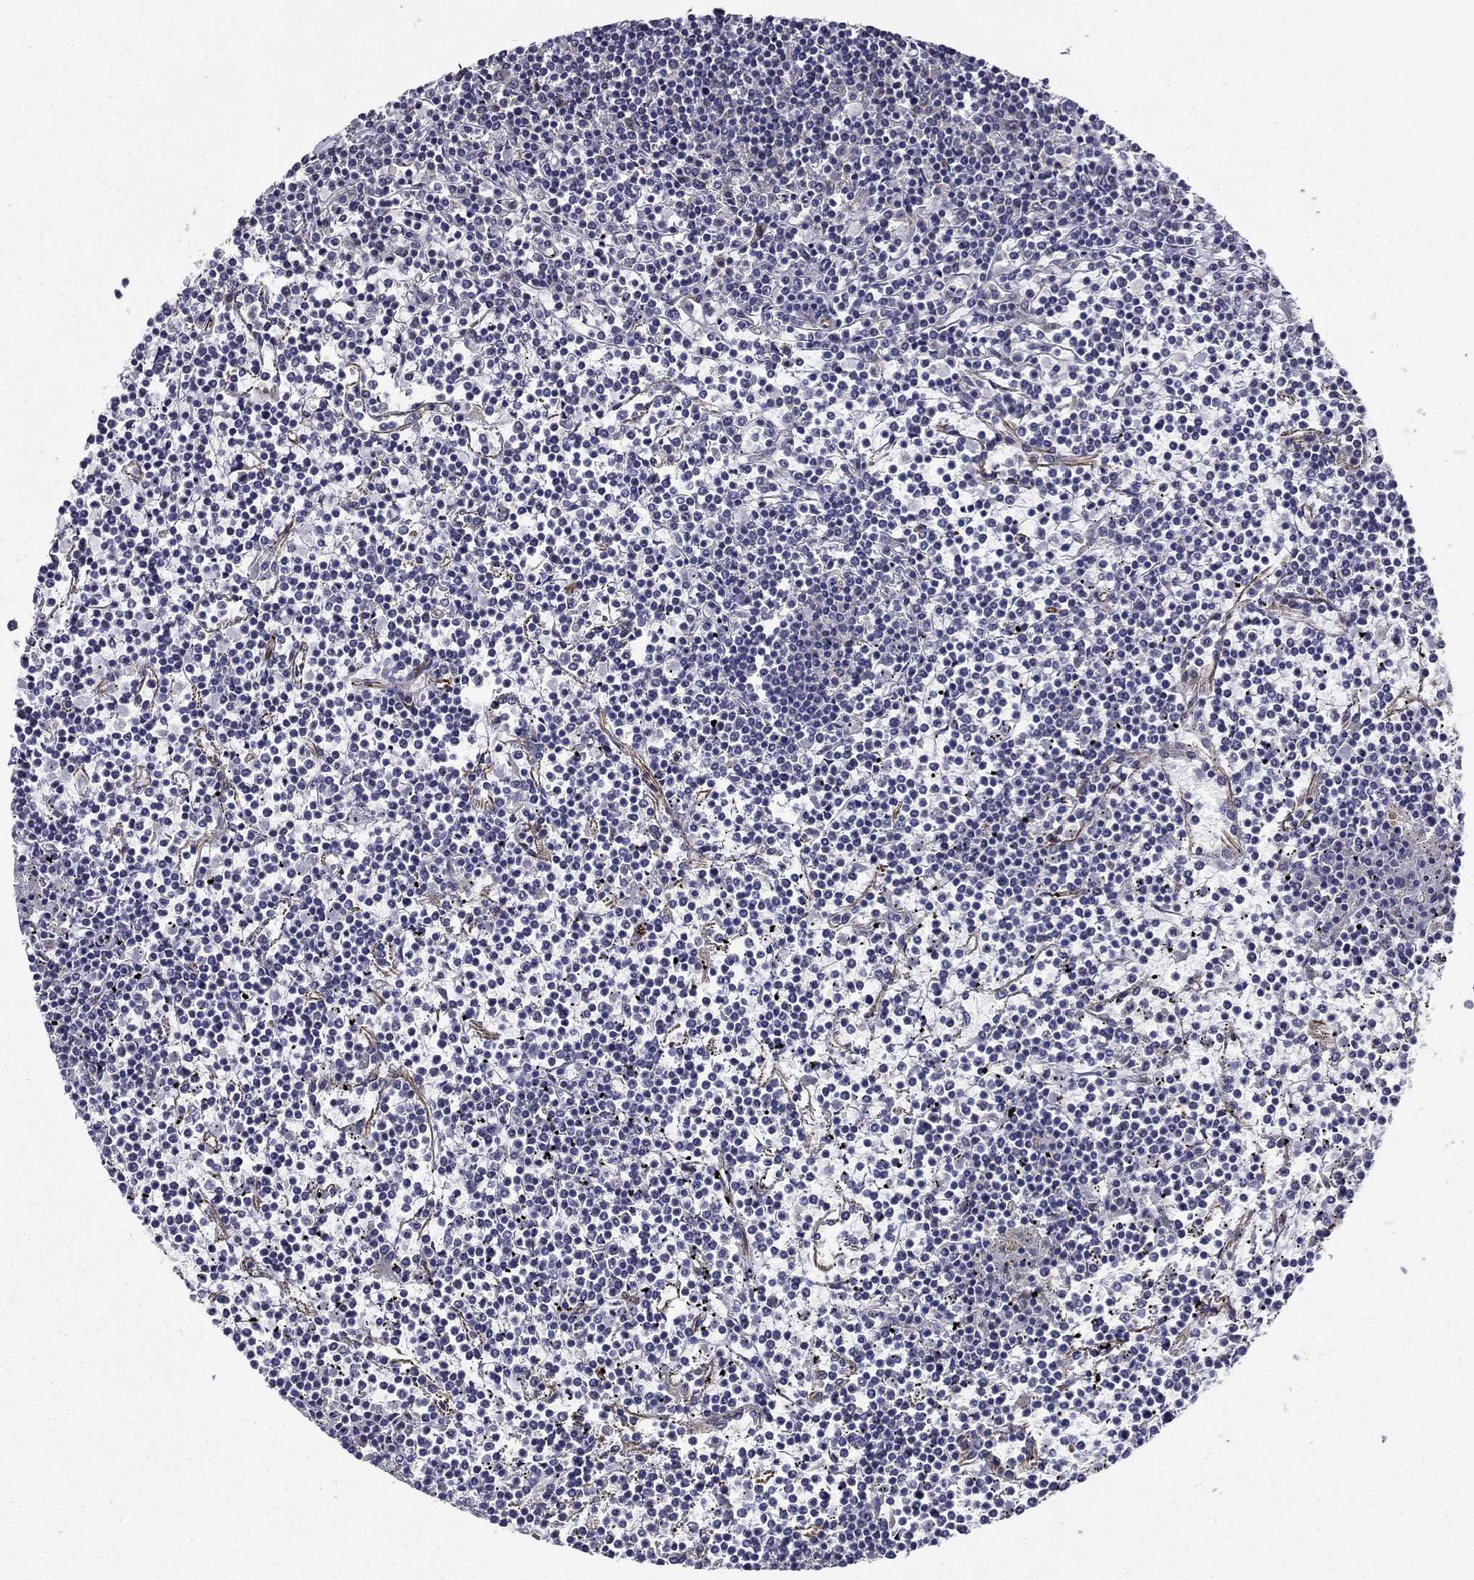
{"staining": {"intensity": "negative", "quantity": "none", "location": "none"}, "tissue": "lymphoma", "cell_type": "Tumor cells", "image_type": "cancer", "snomed": [{"axis": "morphology", "description": "Malignant lymphoma, non-Hodgkin's type, Low grade"}, {"axis": "topography", "description": "Spleen"}], "caption": "Lymphoma was stained to show a protein in brown. There is no significant staining in tumor cells. (Brightfield microscopy of DAB (3,3'-diaminobenzidine) immunohistochemistry (IHC) at high magnification).", "gene": "LACTB2", "patient": {"sex": "female", "age": 19}}